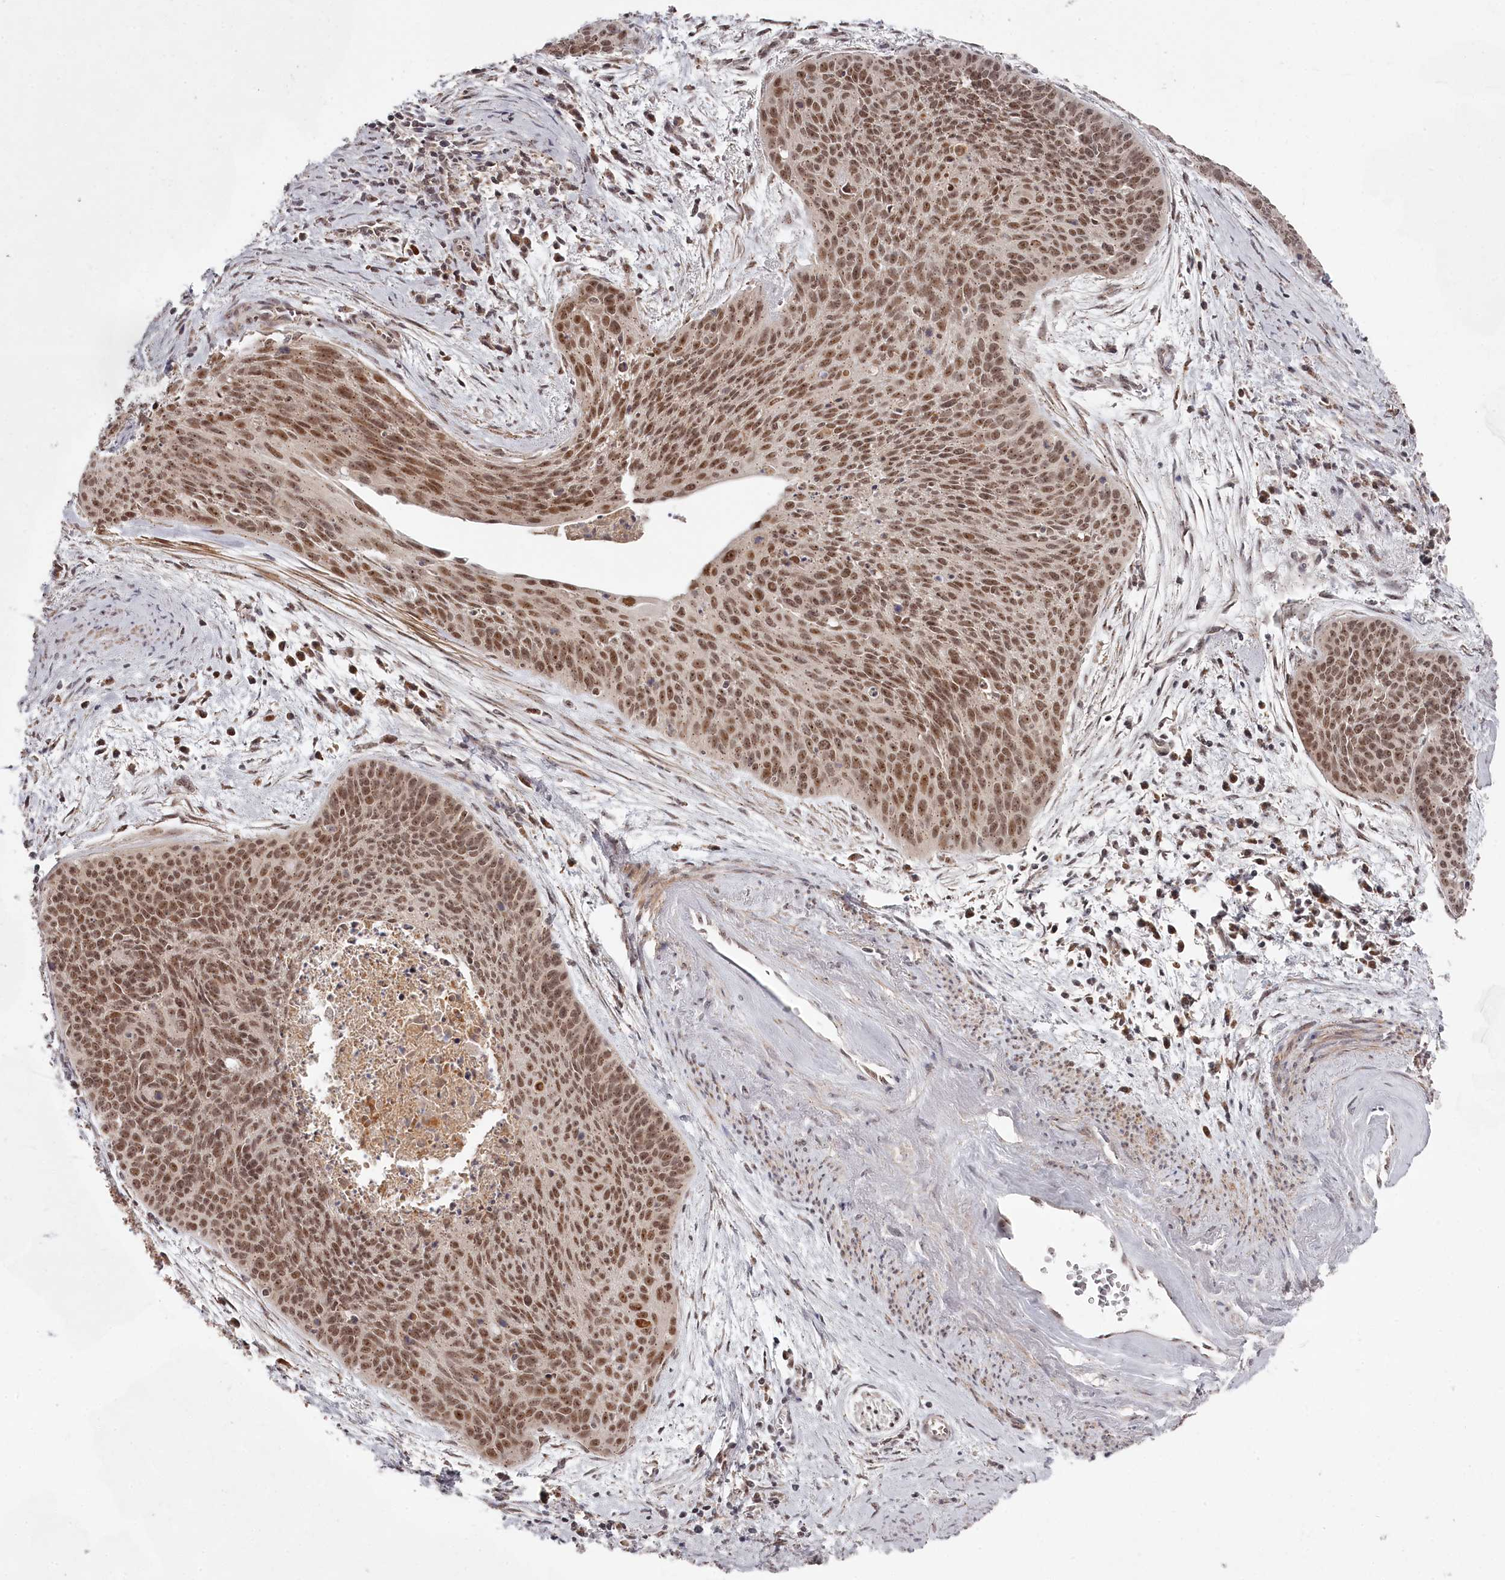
{"staining": {"intensity": "moderate", "quantity": ">75%", "location": "nuclear"}, "tissue": "cervical cancer", "cell_type": "Tumor cells", "image_type": "cancer", "snomed": [{"axis": "morphology", "description": "Squamous cell carcinoma, NOS"}, {"axis": "topography", "description": "Cervix"}], "caption": "Immunohistochemical staining of human cervical squamous cell carcinoma demonstrates moderate nuclear protein staining in approximately >75% of tumor cells. (brown staining indicates protein expression, while blue staining denotes nuclei).", "gene": "EXOSC1", "patient": {"sex": "female", "age": 55}}